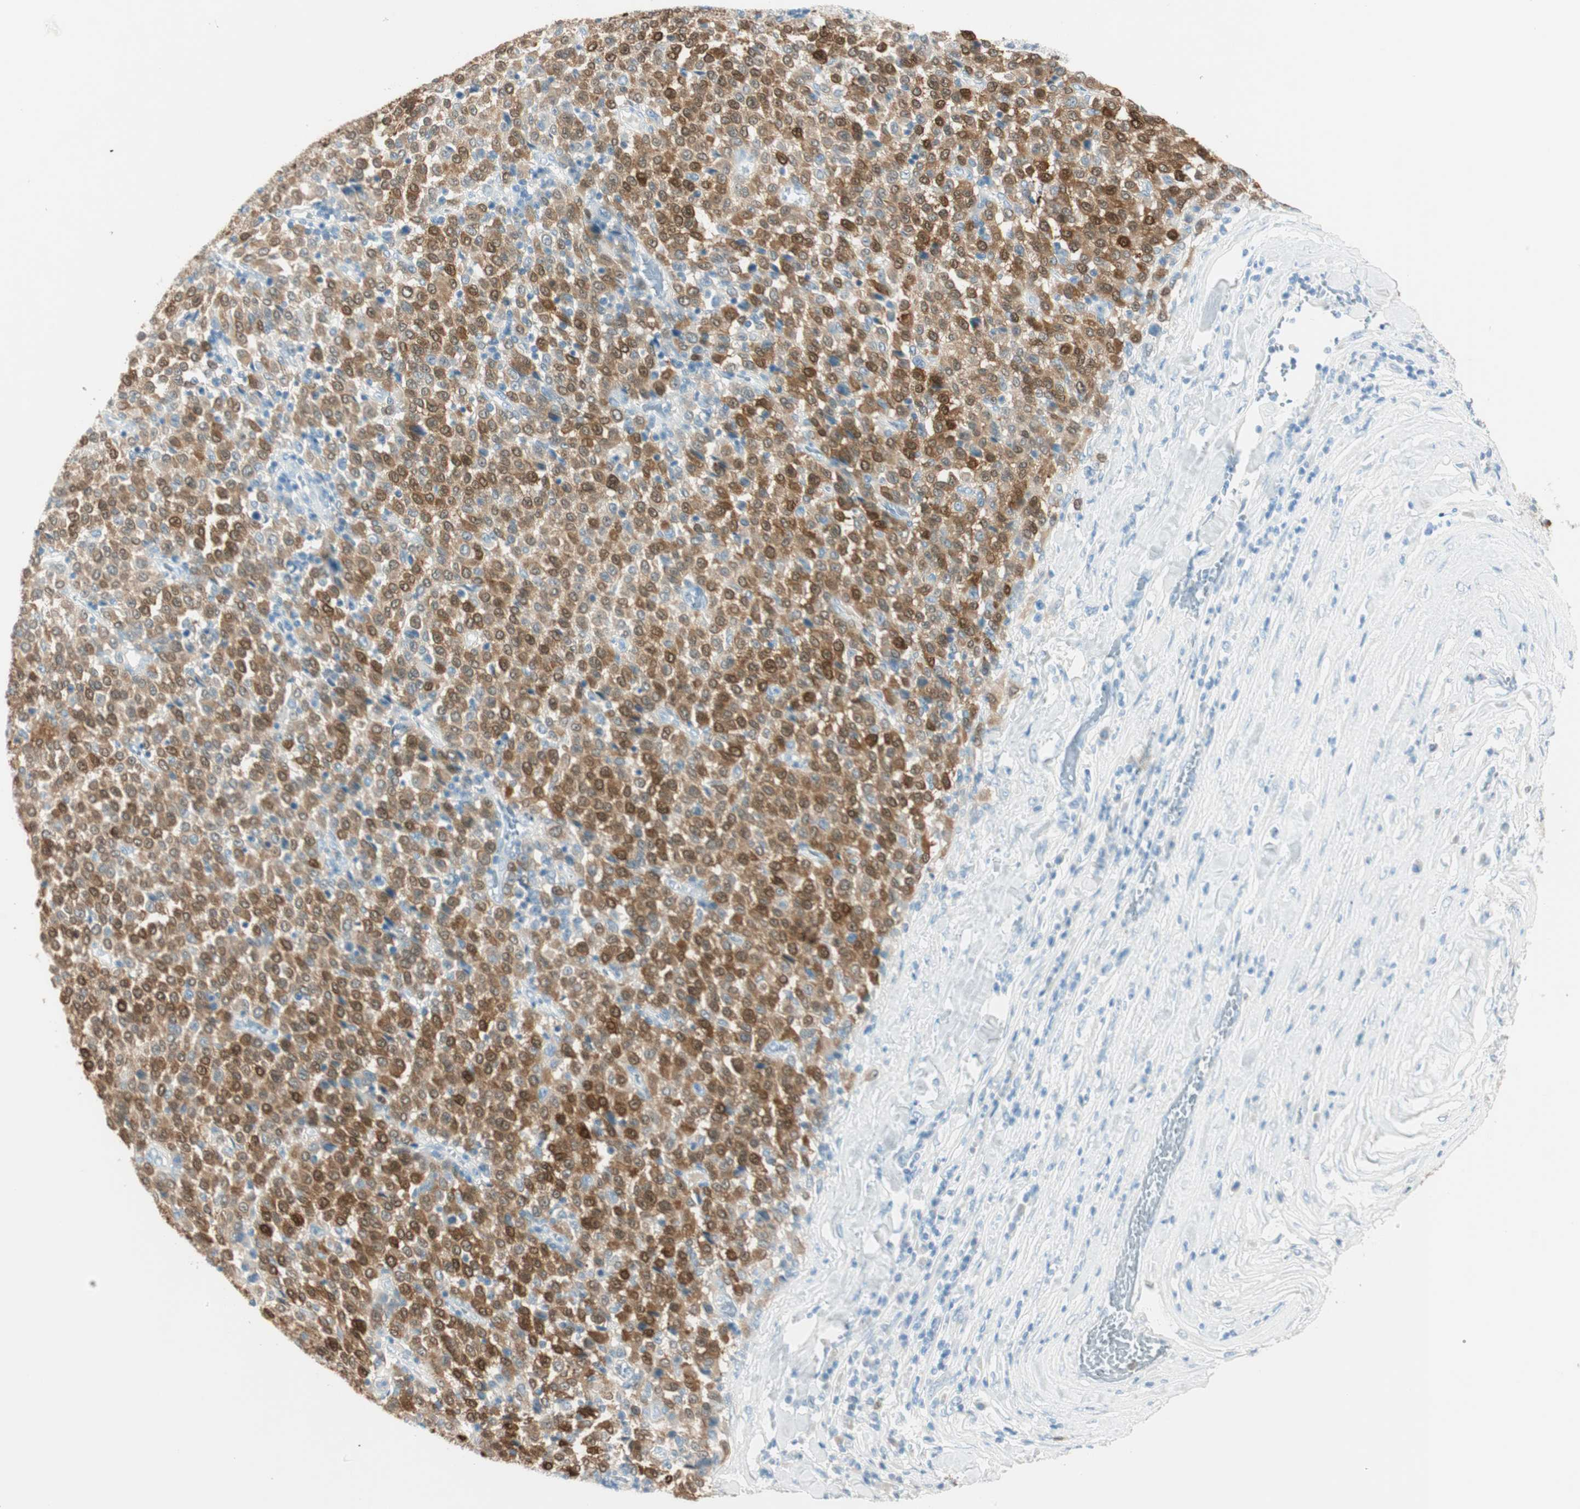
{"staining": {"intensity": "strong", "quantity": ">75%", "location": "cytoplasmic/membranous,nuclear"}, "tissue": "melanoma", "cell_type": "Tumor cells", "image_type": "cancer", "snomed": [{"axis": "morphology", "description": "Malignant melanoma, Metastatic site"}, {"axis": "topography", "description": "Pancreas"}], "caption": "Melanoma stained with a protein marker displays strong staining in tumor cells.", "gene": "HPGD", "patient": {"sex": "female", "age": 30}}